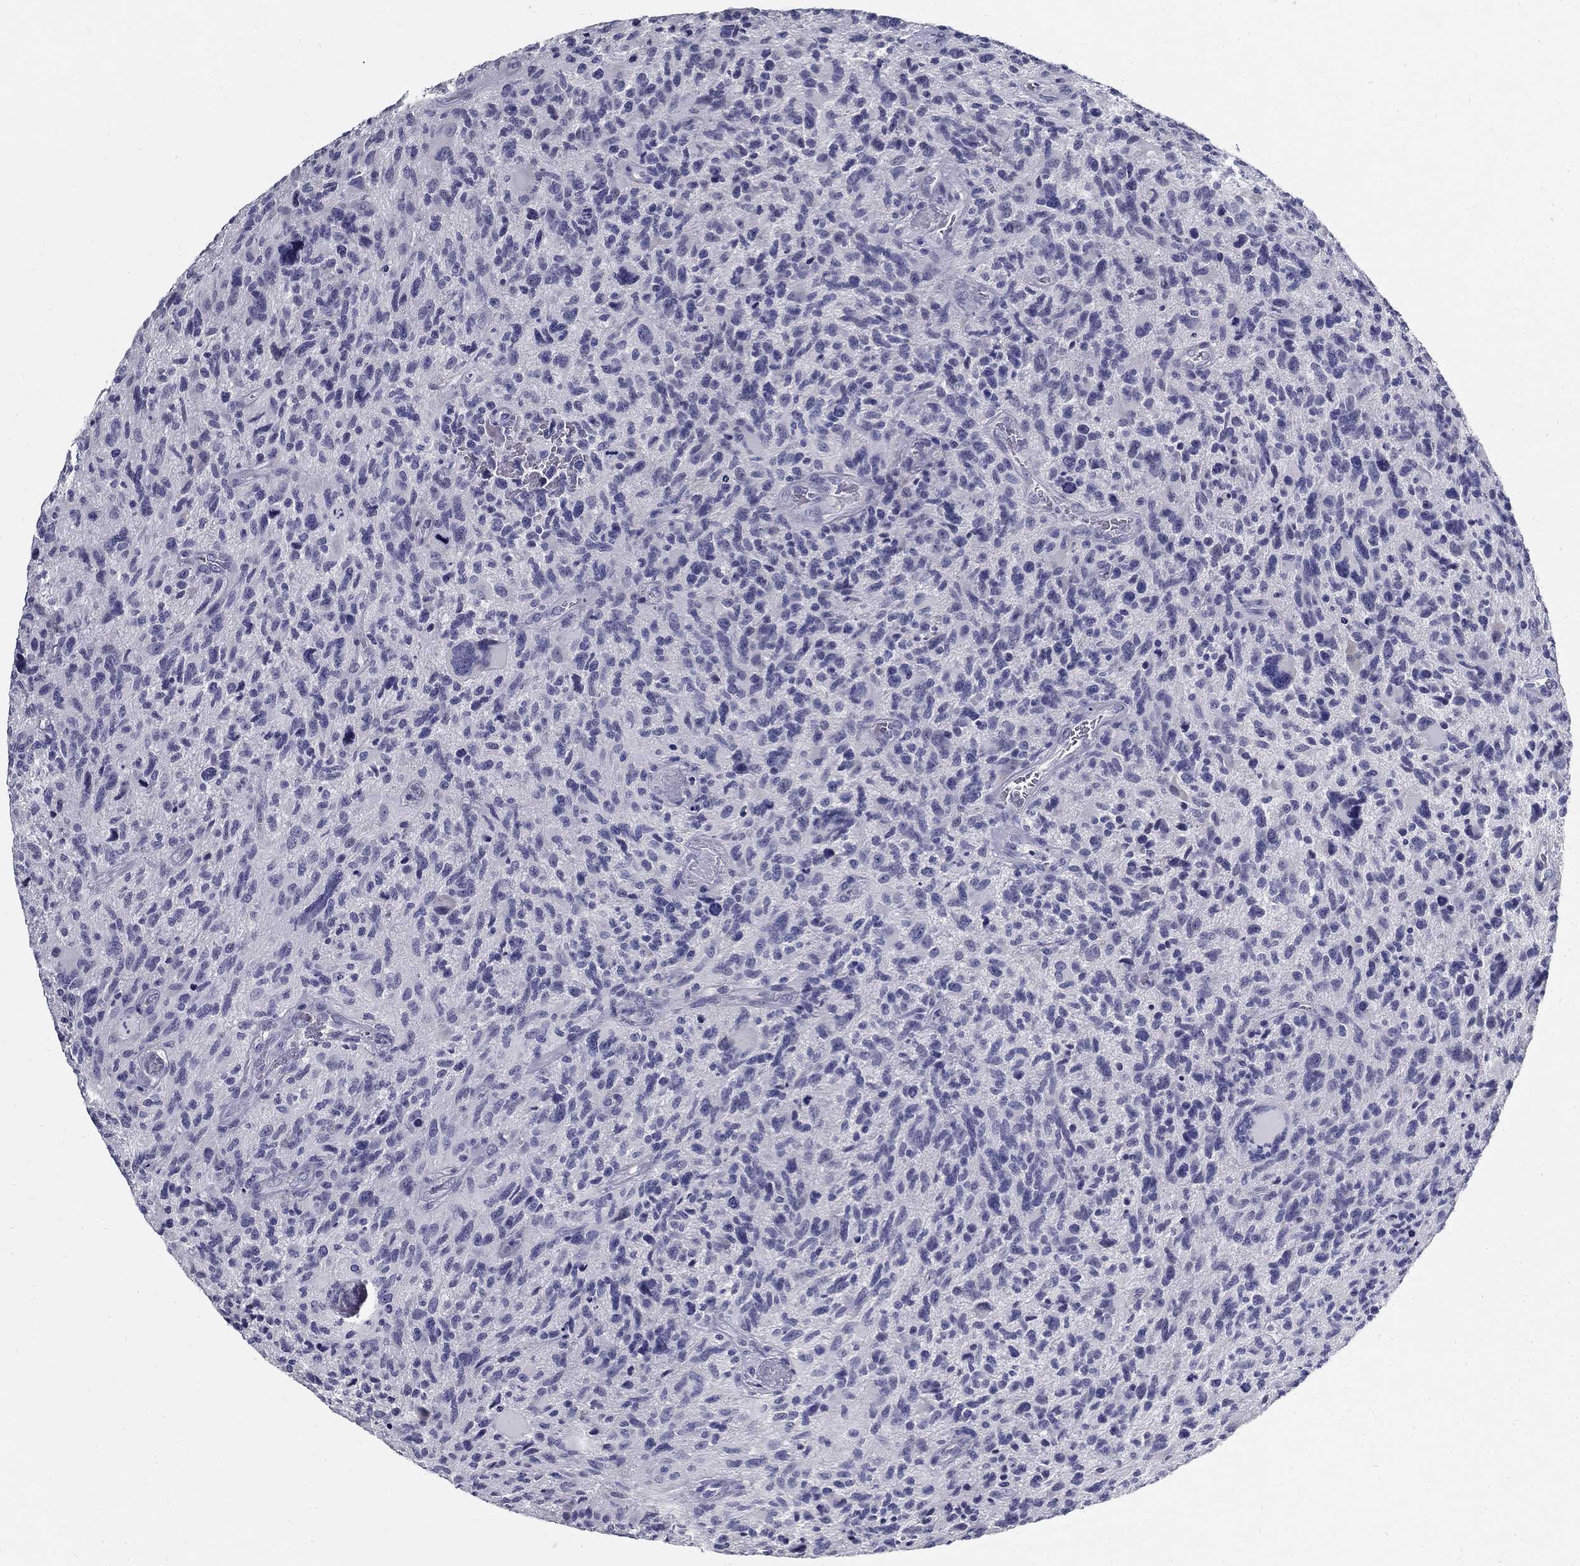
{"staining": {"intensity": "negative", "quantity": "none", "location": "none"}, "tissue": "glioma", "cell_type": "Tumor cells", "image_type": "cancer", "snomed": [{"axis": "morphology", "description": "Glioma, malignant, NOS"}, {"axis": "morphology", "description": "Glioma, malignant, High grade"}, {"axis": "topography", "description": "Brain"}], "caption": "Immunohistochemistry (IHC) of glioma exhibits no staining in tumor cells.", "gene": "TGM4", "patient": {"sex": "female", "age": 71}}